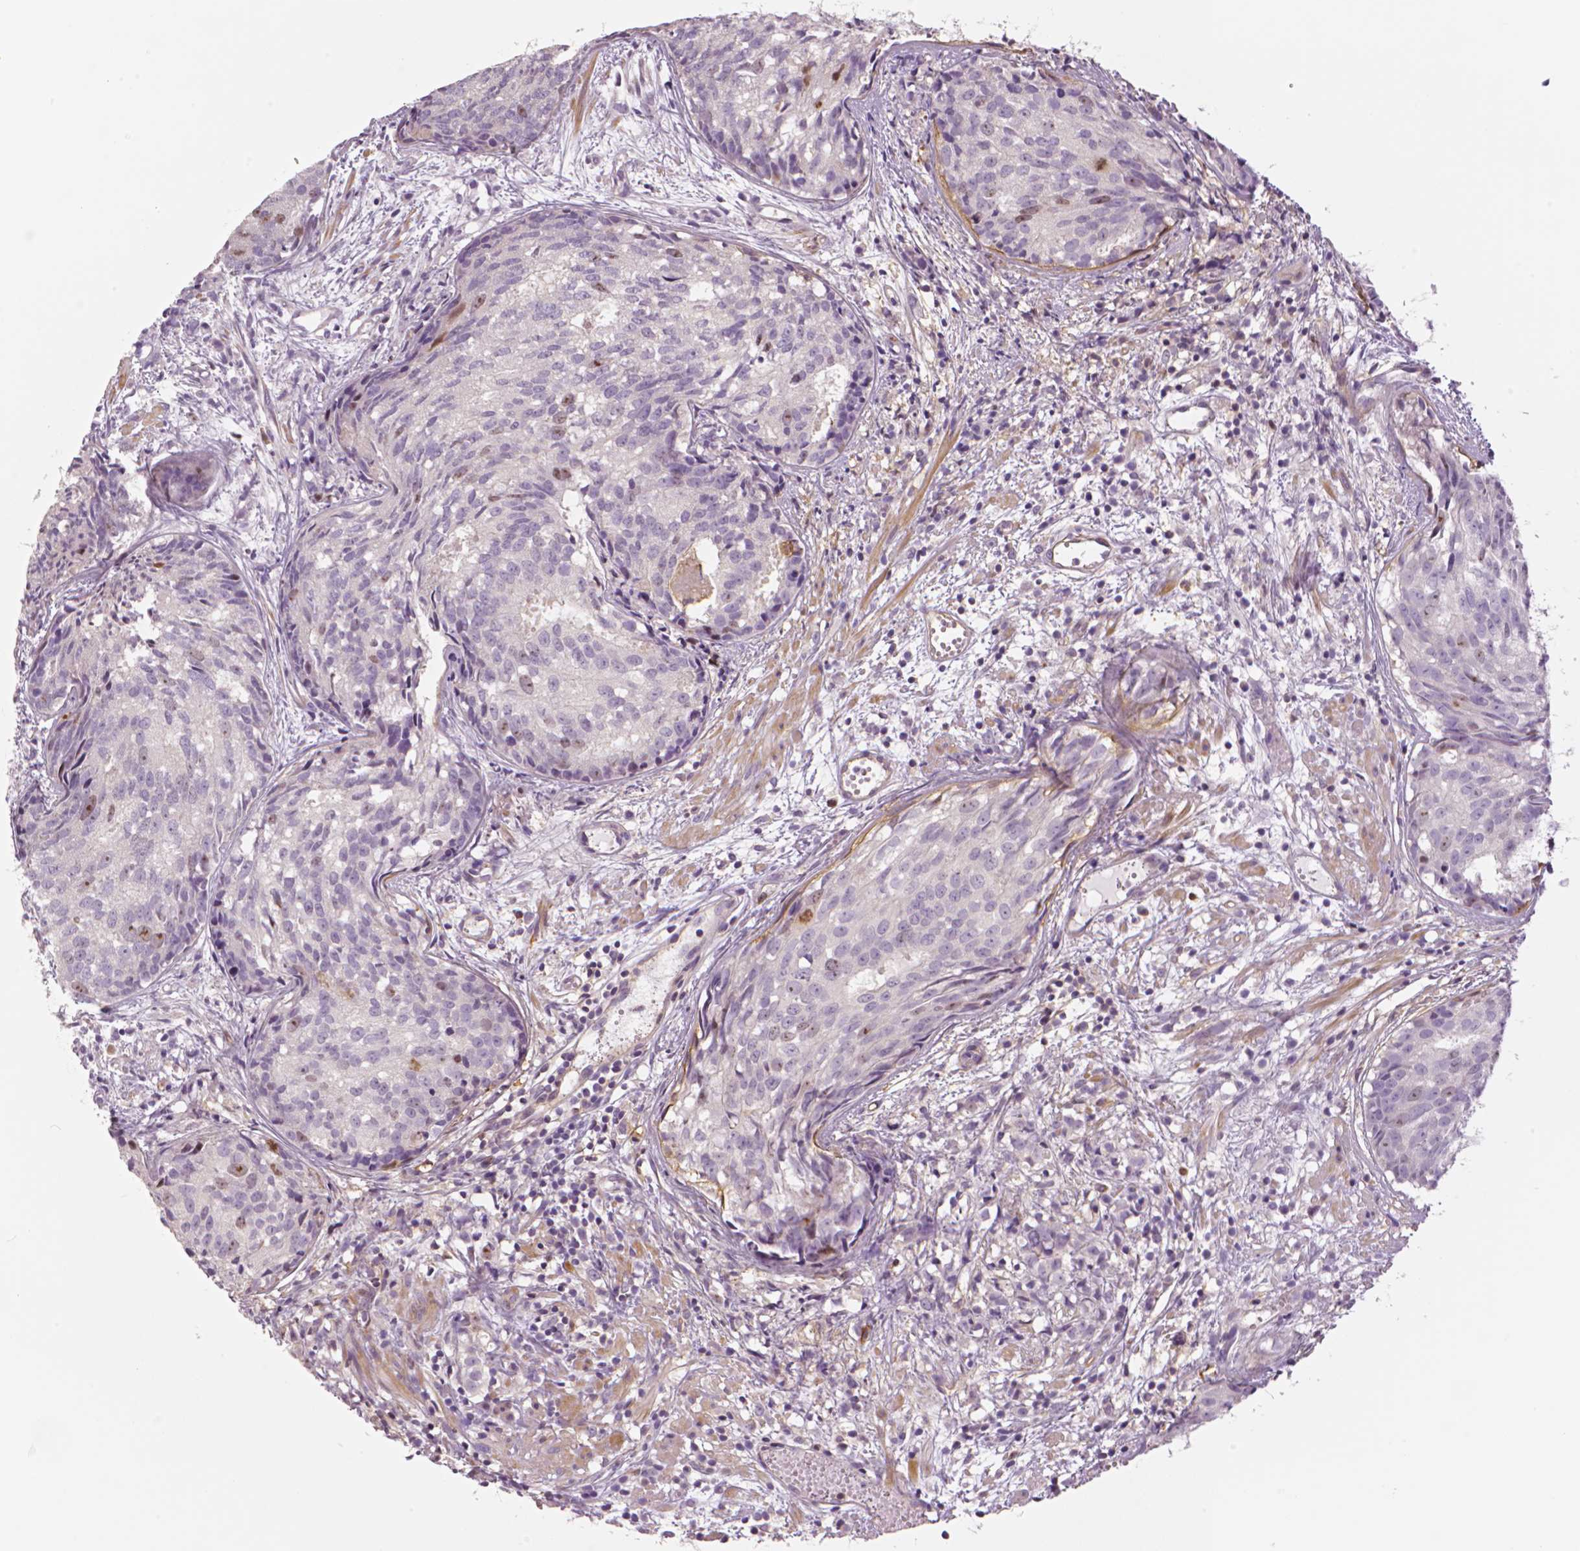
{"staining": {"intensity": "moderate", "quantity": "<25%", "location": "nuclear"}, "tissue": "prostate cancer", "cell_type": "Tumor cells", "image_type": "cancer", "snomed": [{"axis": "morphology", "description": "Adenocarcinoma, High grade"}, {"axis": "topography", "description": "Prostate"}], "caption": "High-grade adenocarcinoma (prostate) stained with a protein marker demonstrates moderate staining in tumor cells.", "gene": "MKI67", "patient": {"sex": "male", "age": 58}}